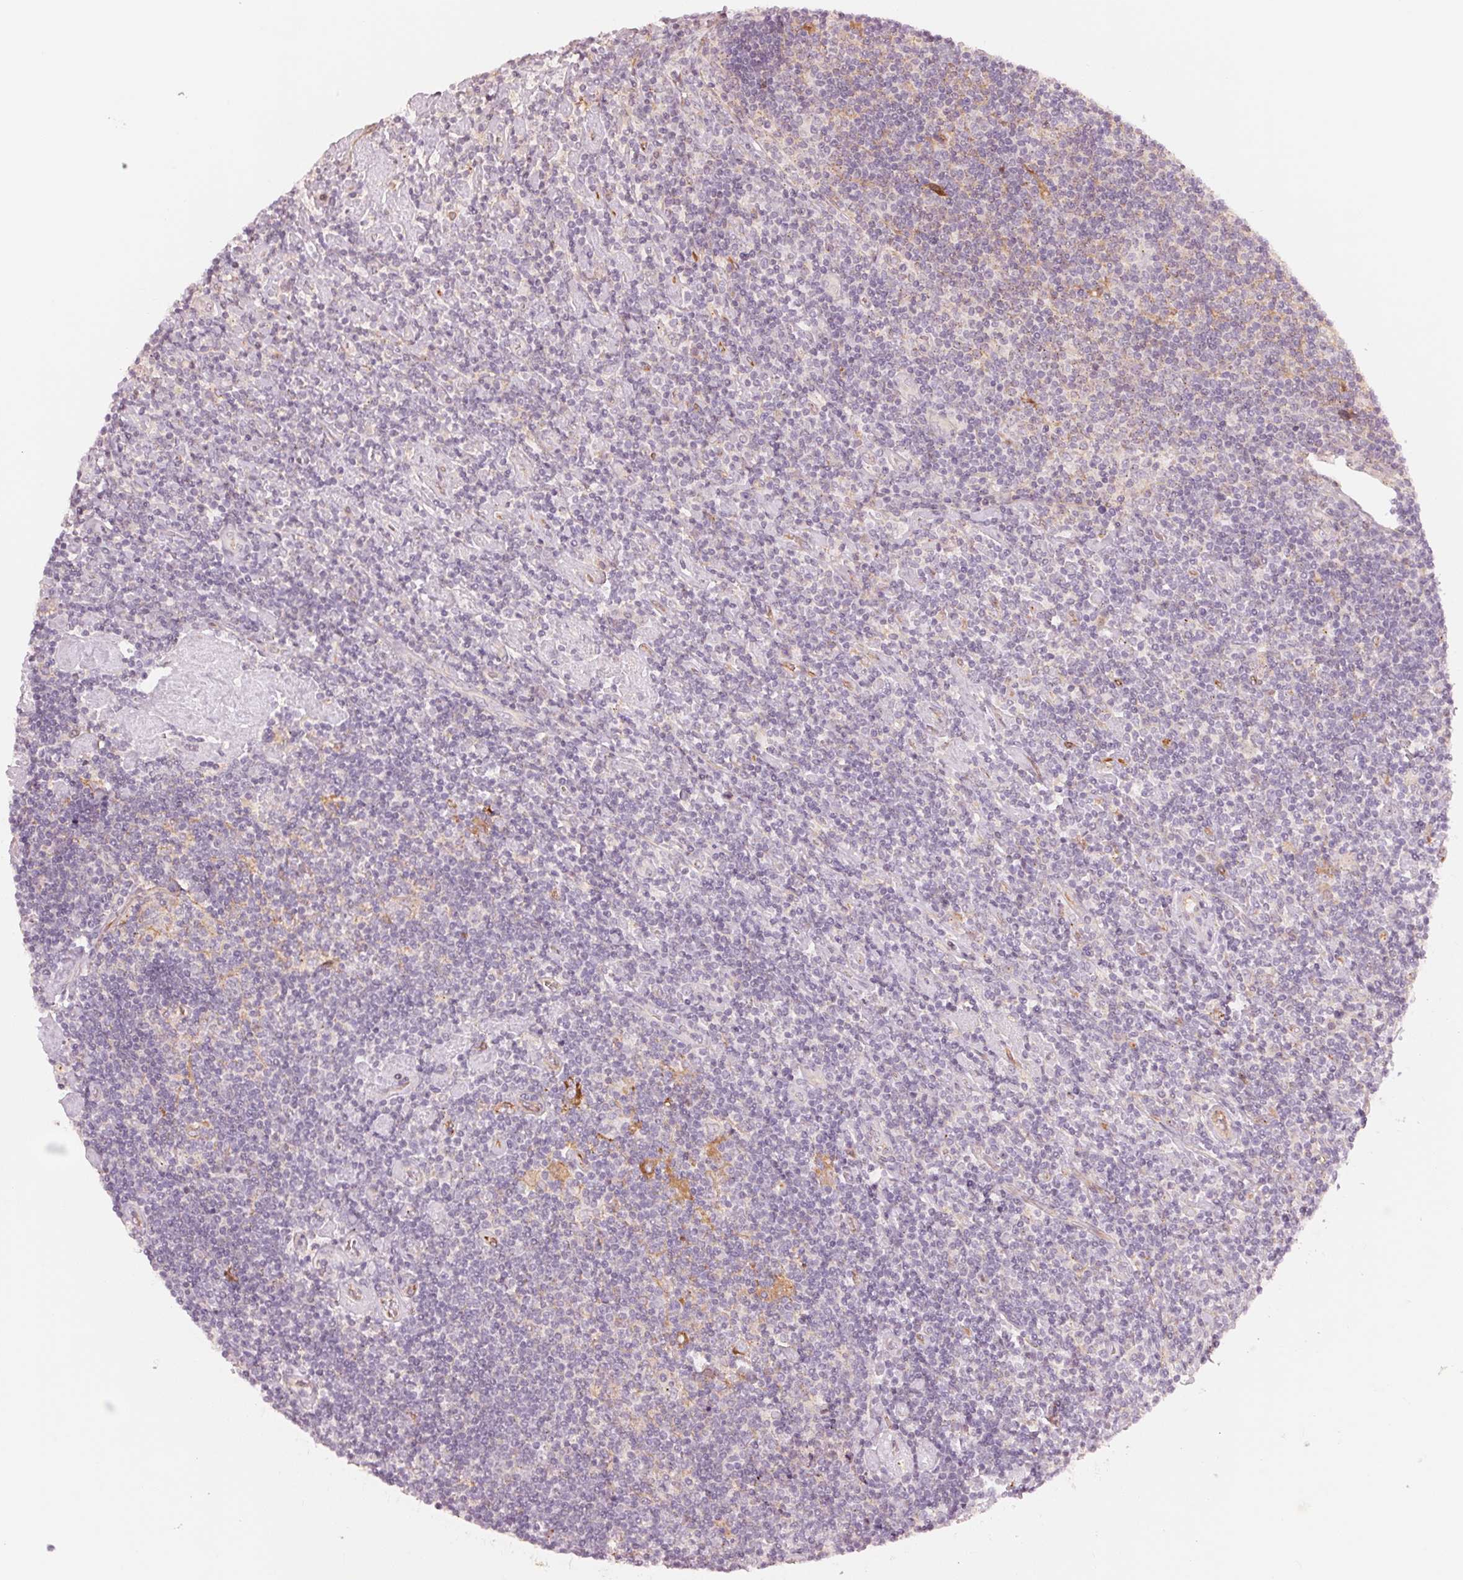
{"staining": {"intensity": "negative", "quantity": "none", "location": "none"}, "tissue": "lymphoma", "cell_type": "Tumor cells", "image_type": "cancer", "snomed": [{"axis": "morphology", "description": "Hodgkin's disease, NOS"}, {"axis": "topography", "description": "Lymph node"}], "caption": "Tumor cells show no significant protein expression in lymphoma. (Brightfield microscopy of DAB (3,3'-diaminobenzidine) IHC at high magnification).", "gene": "SLC17A4", "patient": {"sex": "male", "age": 40}}